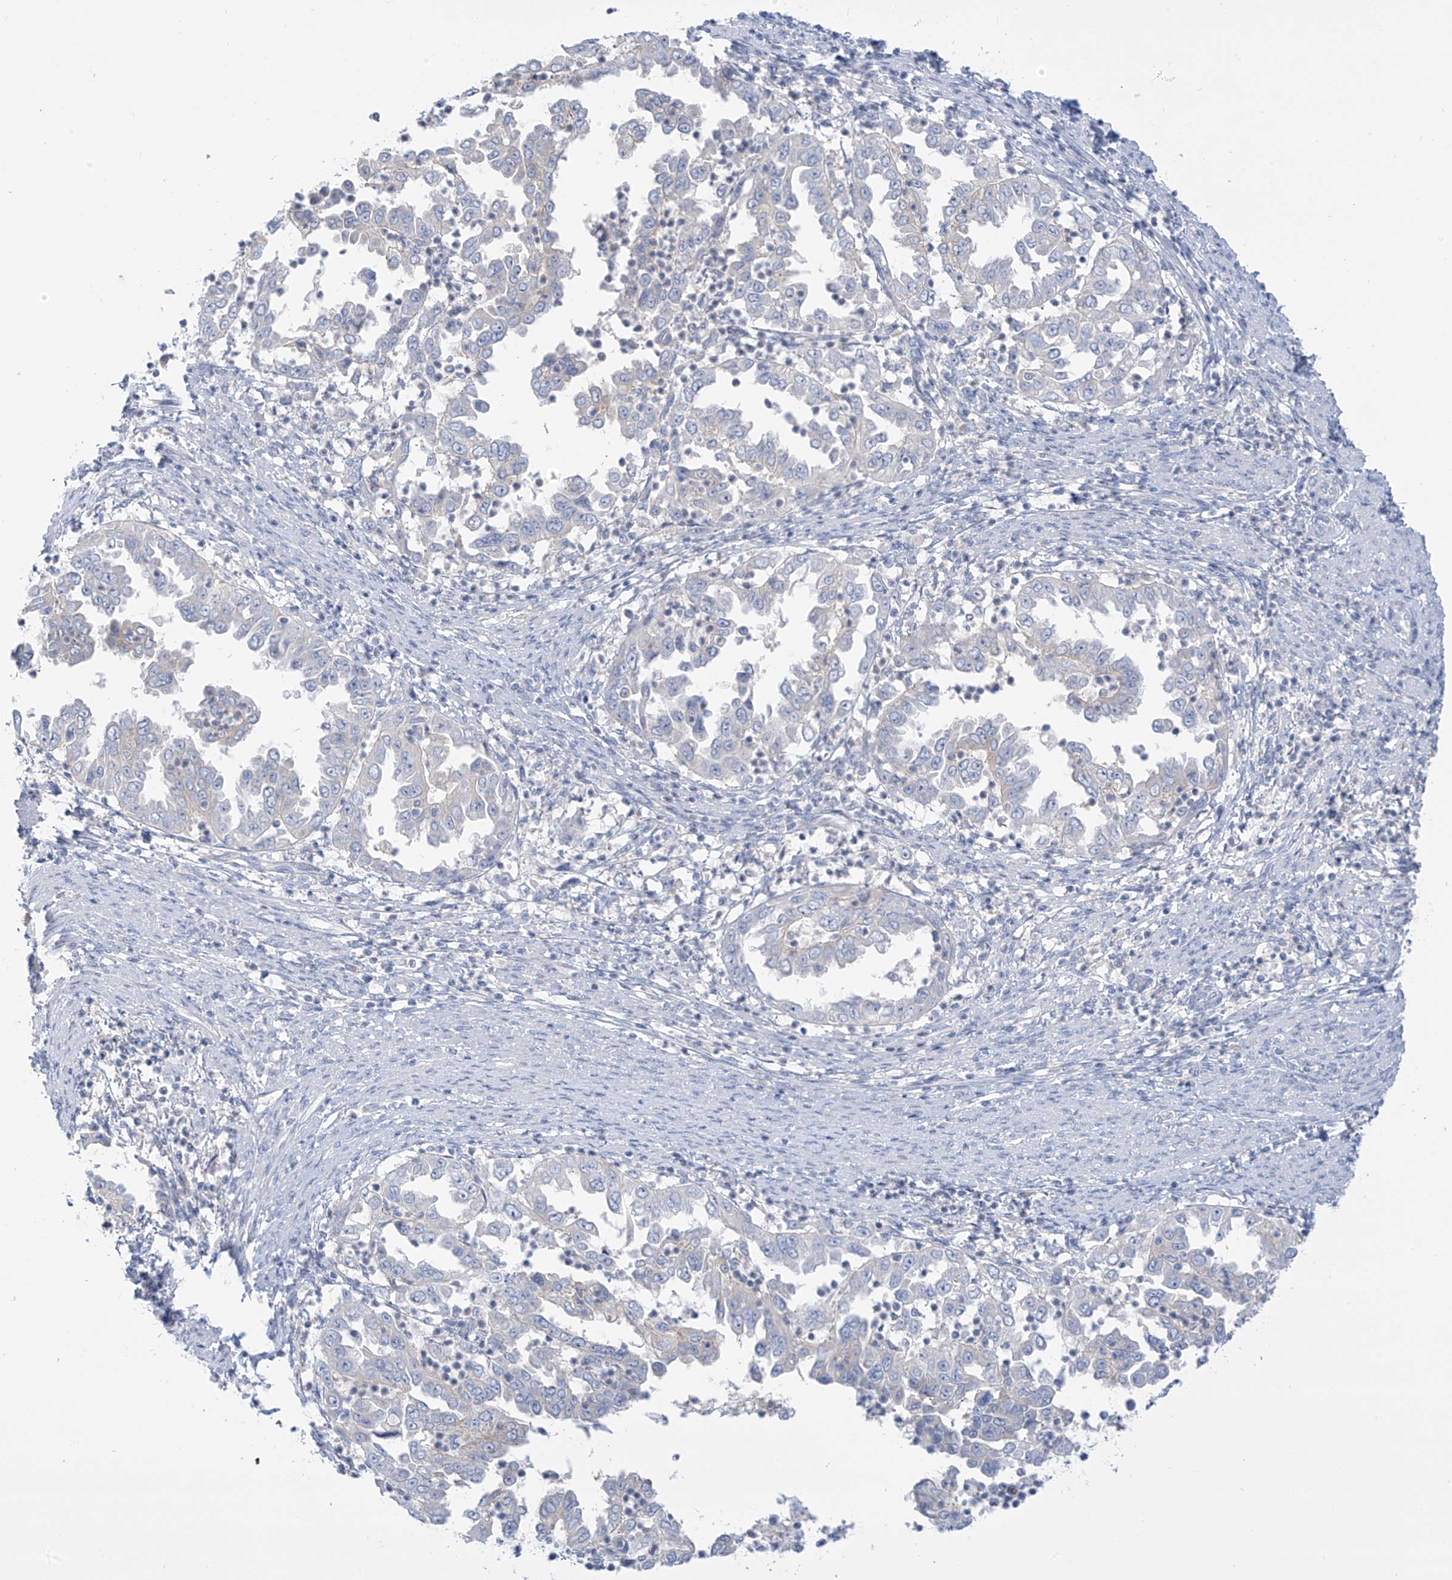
{"staining": {"intensity": "negative", "quantity": "none", "location": "none"}, "tissue": "endometrial cancer", "cell_type": "Tumor cells", "image_type": "cancer", "snomed": [{"axis": "morphology", "description": "Adenocarcinoma, NOS"}, {"axis": "topography", "description": "Endometrium"}], "caption": "High power microscopy image of an immunohistochemistry histopathology image of endometrial cancer (adenocarcinoma), revealing no significant positivity in tumor cells.", "gene": "SLC6A12", "patient": {"sex": "female", "age": 85}}